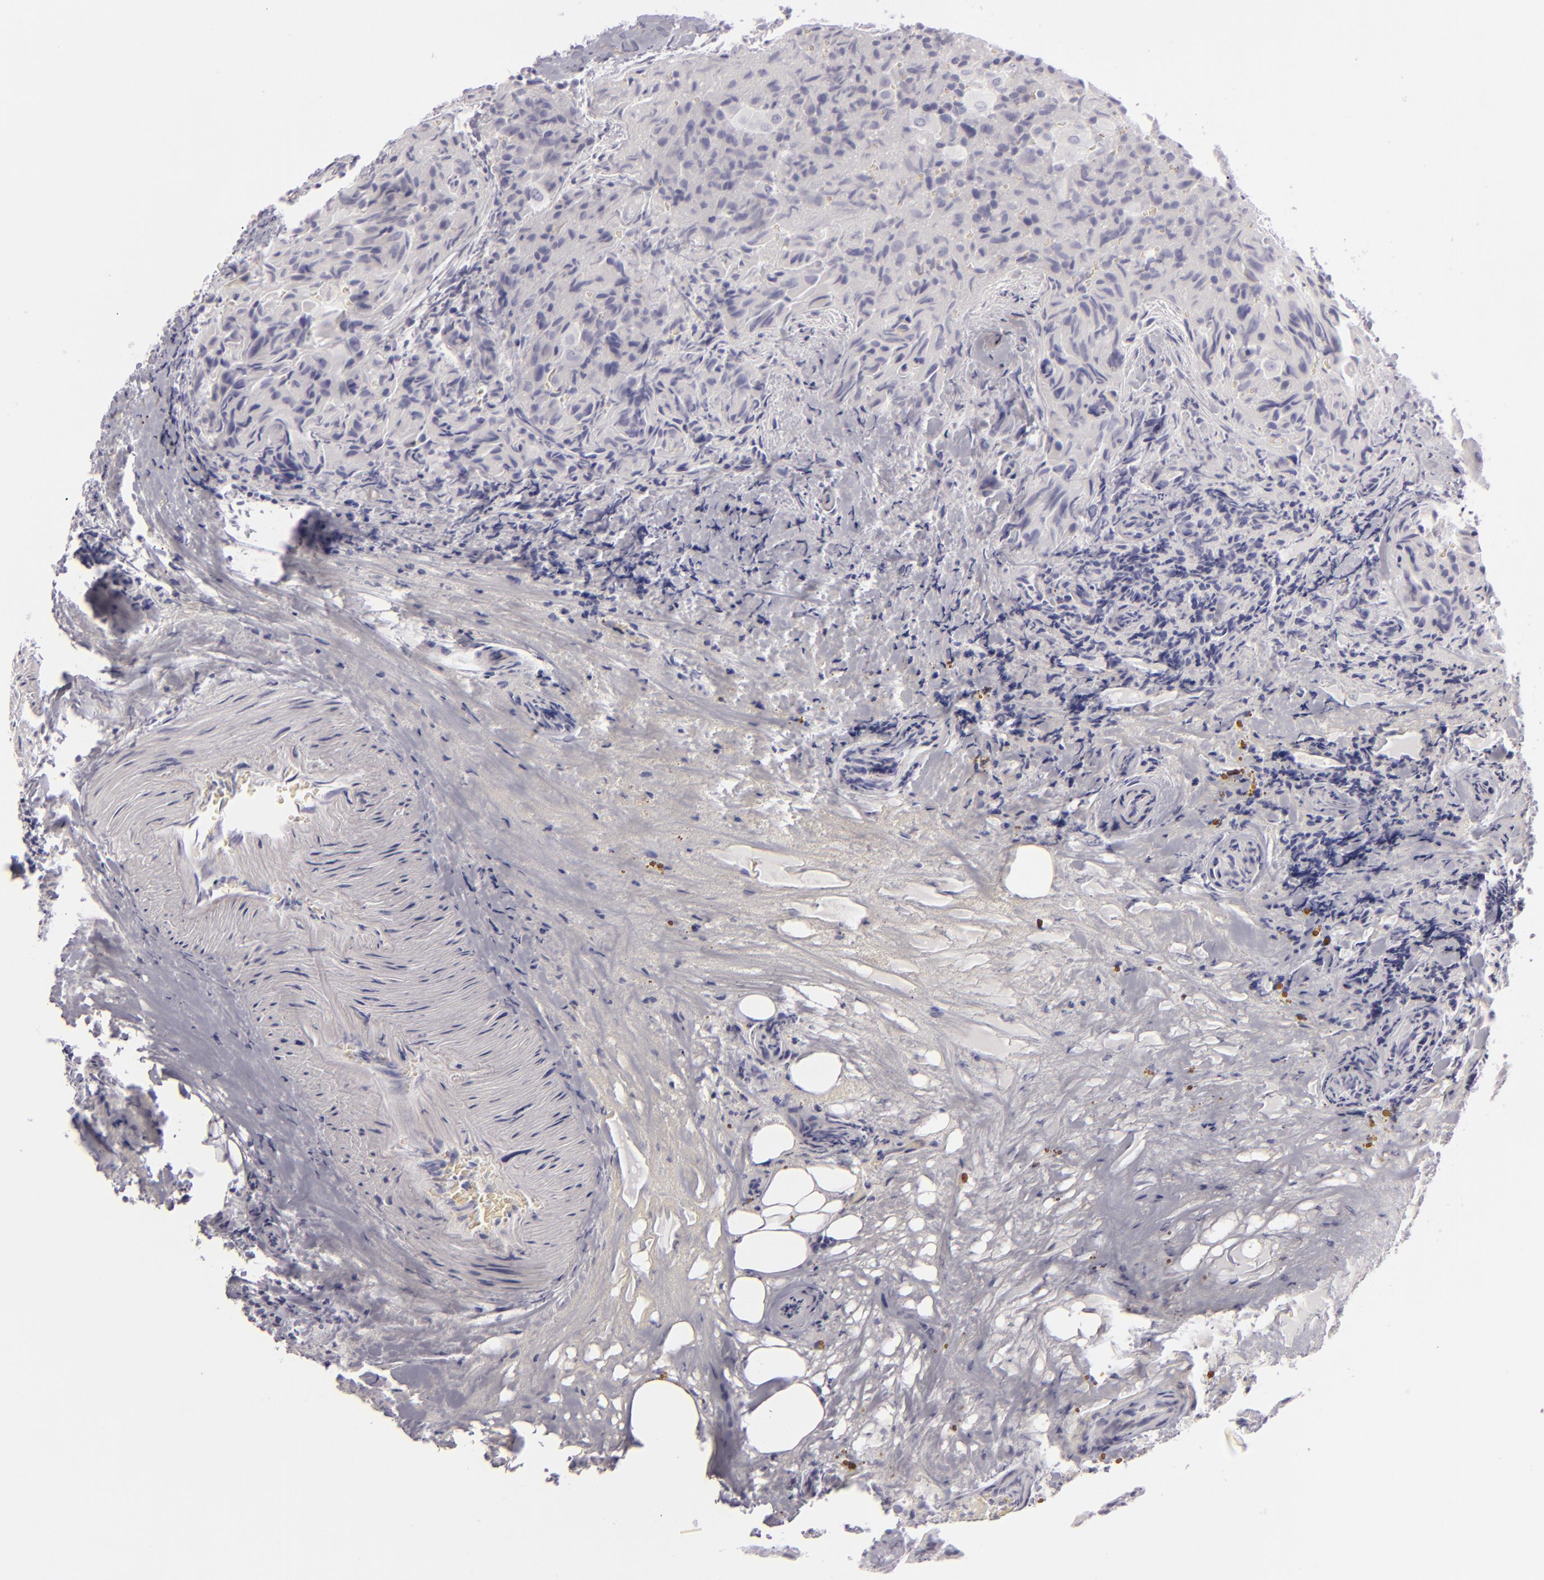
{"staining": {"intensity": "negative", "quantity": "none", "location": "none"}, "tissue": "thyroid cancer", "cell_type": "Tumor cells", "image_type": "cancer", "snomed": [{"axis": "morphology", "description": "Papillary adenocarcinoma, NOS"}, {"axis": "topography", "description": "Thyroid gland"}], "caption": "This image is of thyroid cancer (papillary adenocarcinoma) stained with immunohistochemistry to label a protein in brown with the nuclei are counter-stained blue. There is no positivity in tumor cells.", "gene": "CDX2", "patient": {"sex": "female", "age": 71}}